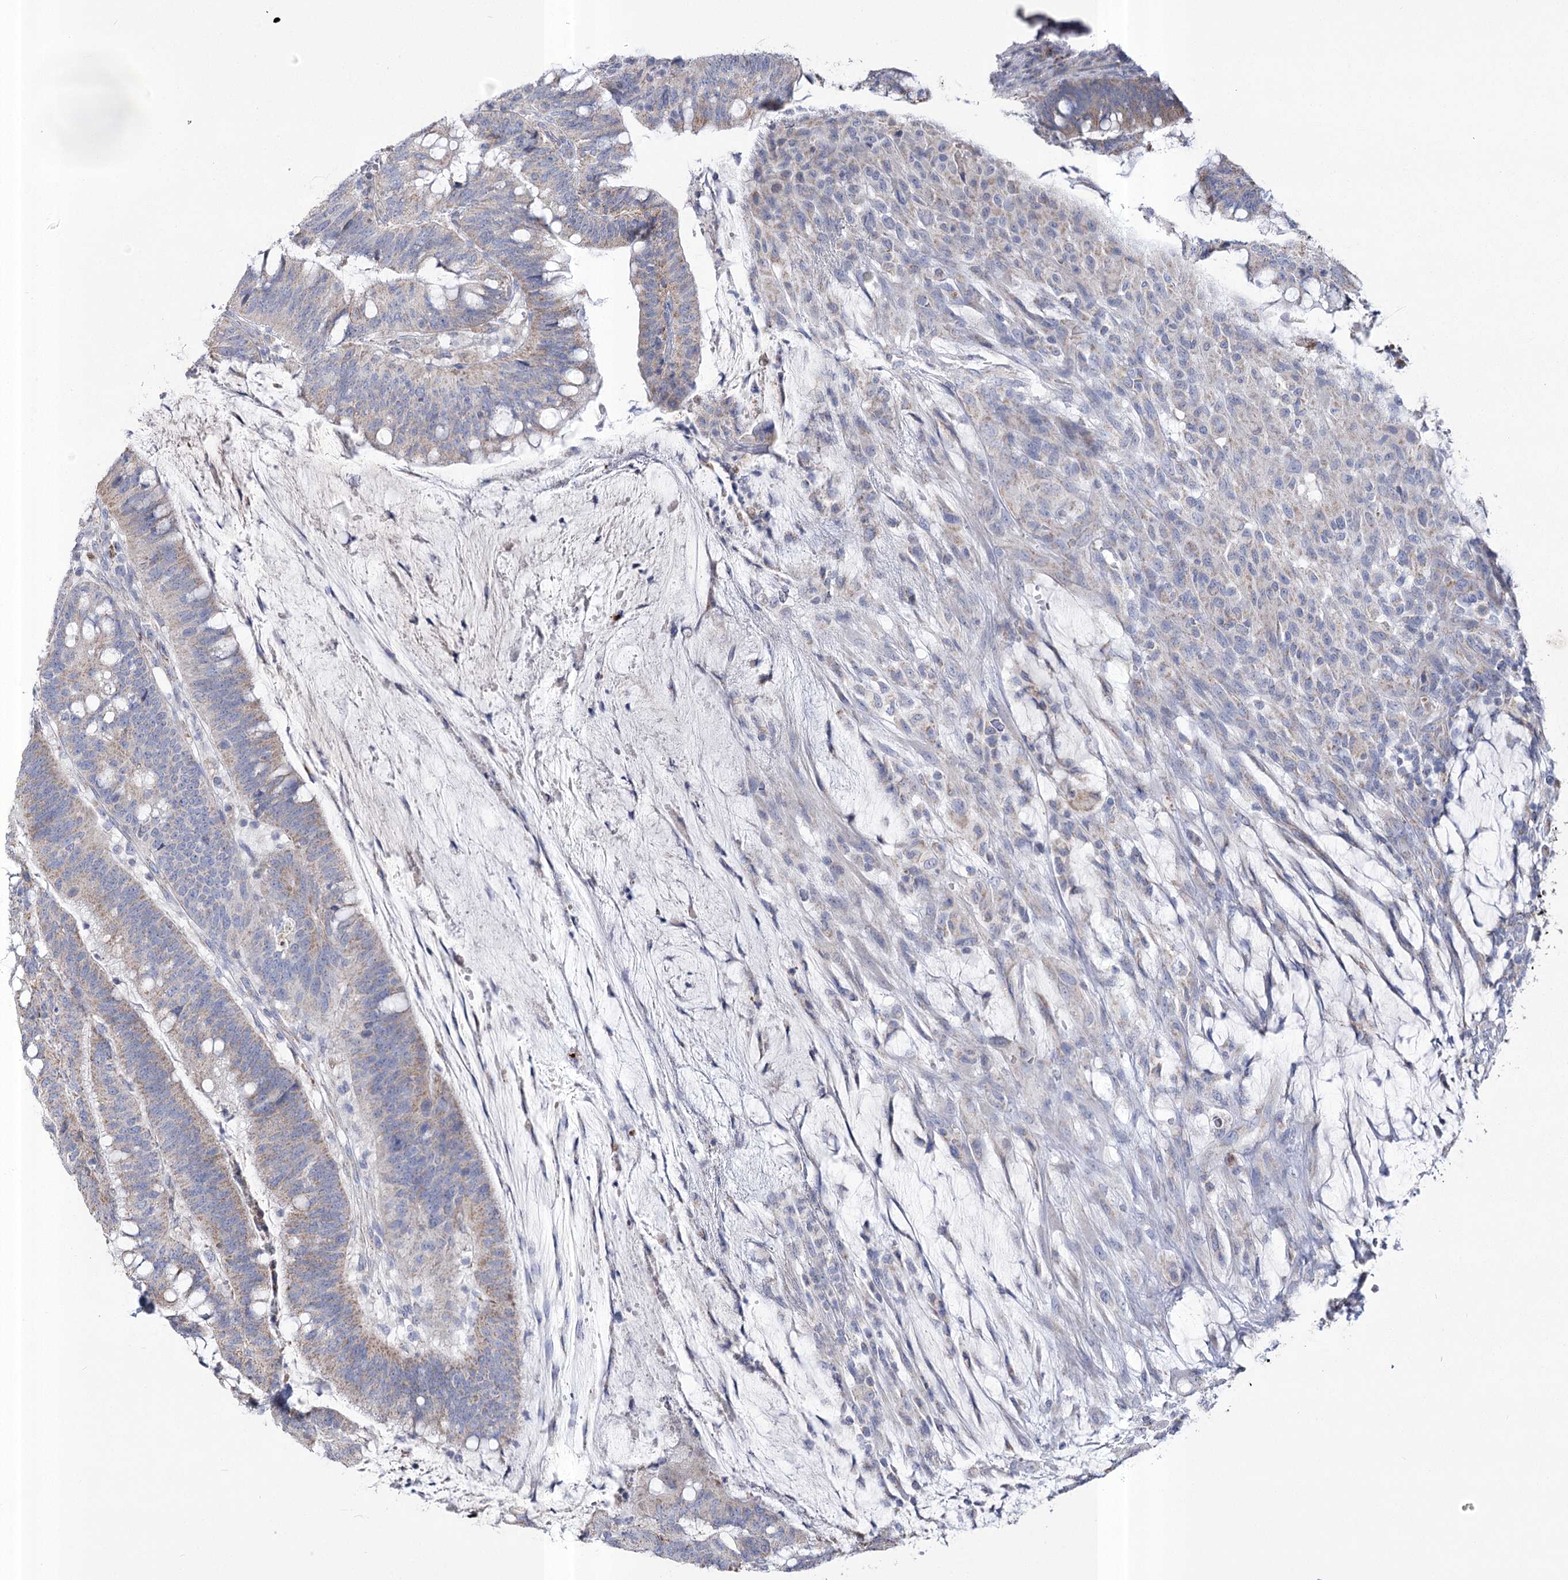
{"staining": {"intensity": "weak", "quantity": "25%-75%", "location": "cytoplasmic/membranous"}, "tissue": "colorectal cancer", "cell_type": "Tumor cells", "image_type": "cancer", "snomed": [{"axis": "morphology", "description": "Adenocarcinoma, NOS"}, {"axis": "topography", "description": "Colon"}], "caption": "Protein staining by immunohistochemistry (IHC) exhibits weak cytoplasmic/membranous staining in about 25%-75% of tumor cells in colorectal cancer (adenocarcinoma).", "gene": "PDHB", "patient": {"sex": "female", "age": 66}}